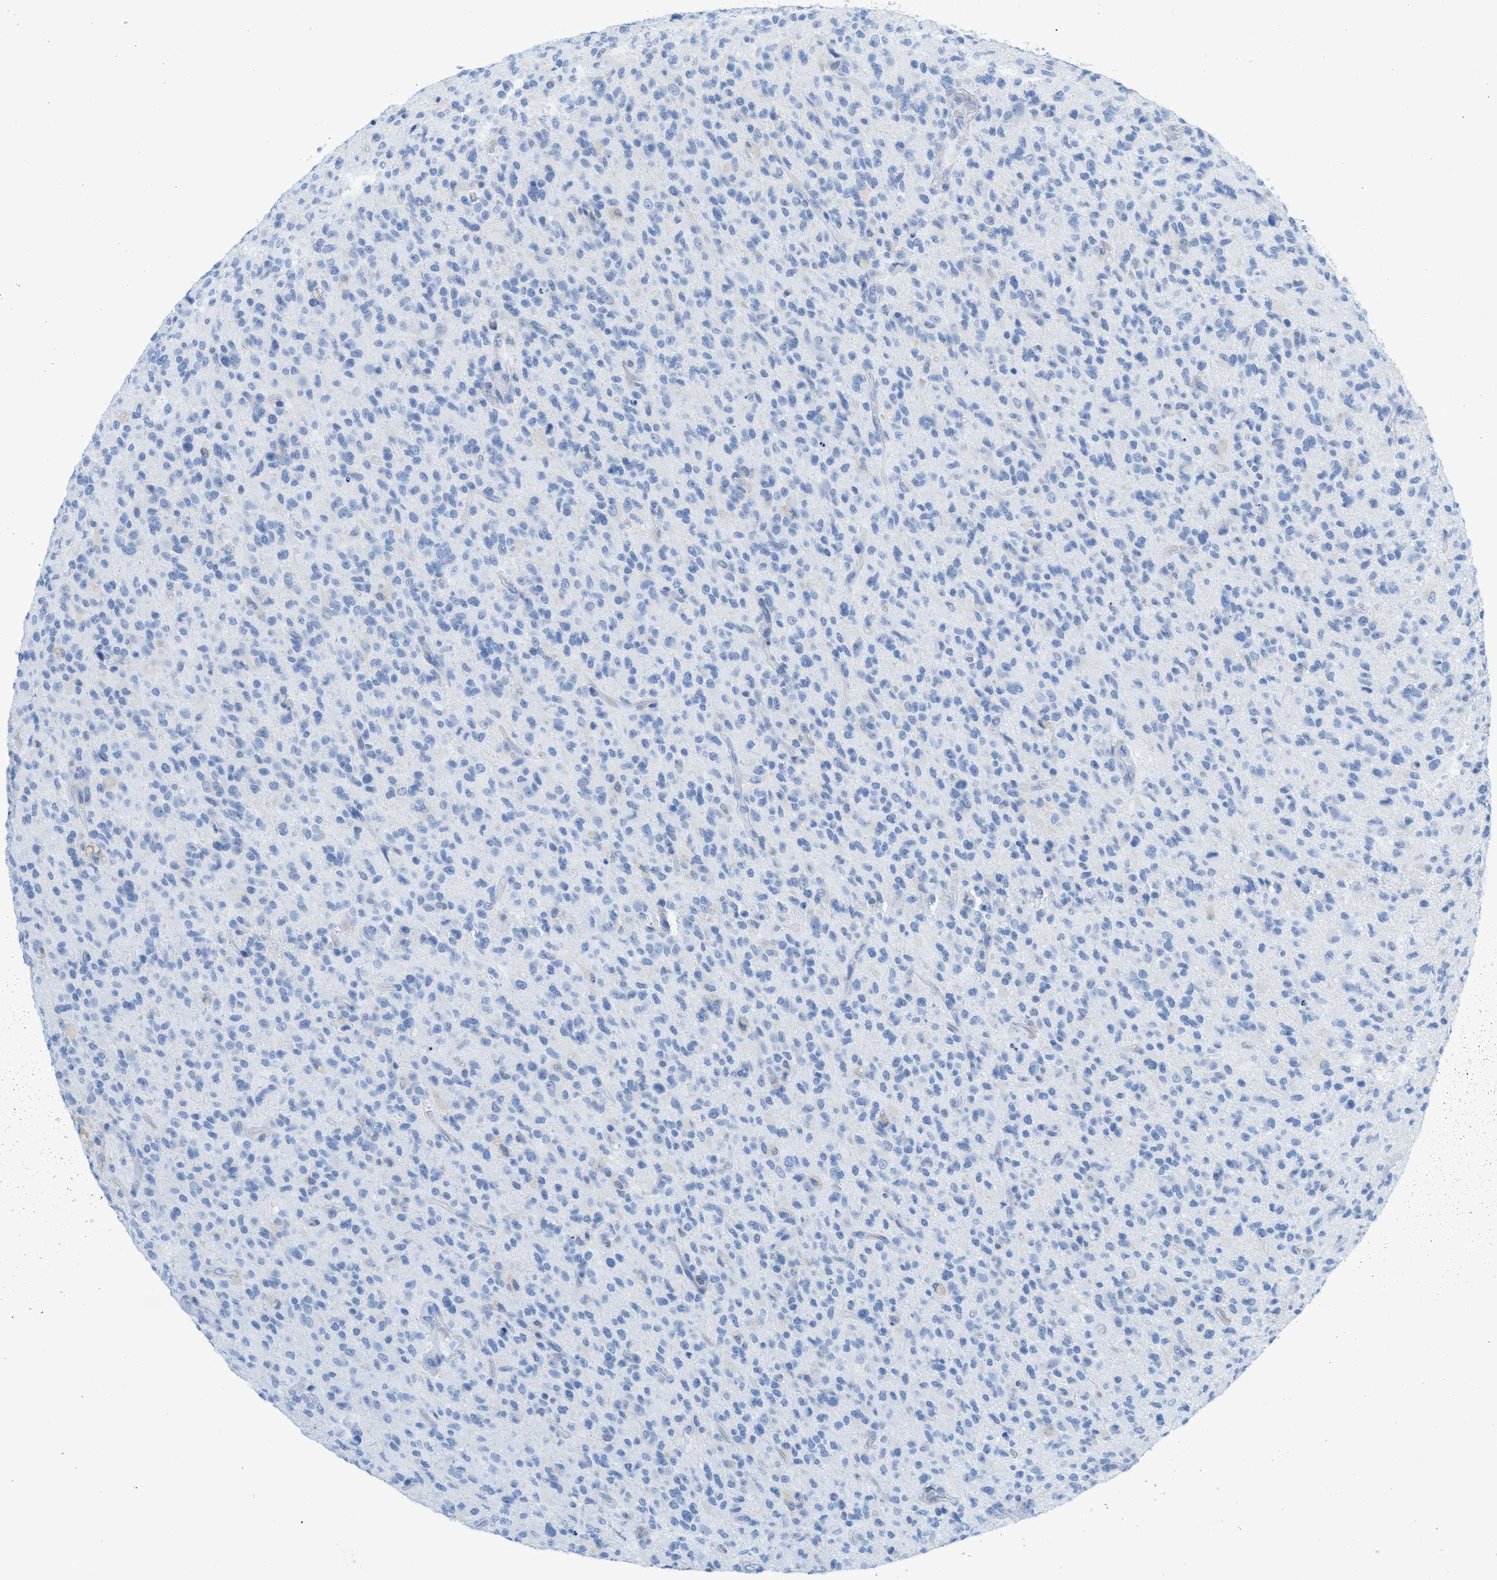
{"staining": {"intensity": "negative", "quantity": "none", "location": "none"}, "tissue": "glioma", "cell_type": "Tumor cells", "image_type": "cancer", "snomed": [{"axis": "morphology", "description": "Glioma, malignant, High grade"}, {"axis": "topography", "description": "Brain"}], "caption": "Tumor cells are negative for brown protein staining in glioma.", "gene": "ASGR1", "patient": {"sex": "male", "age": 71}}